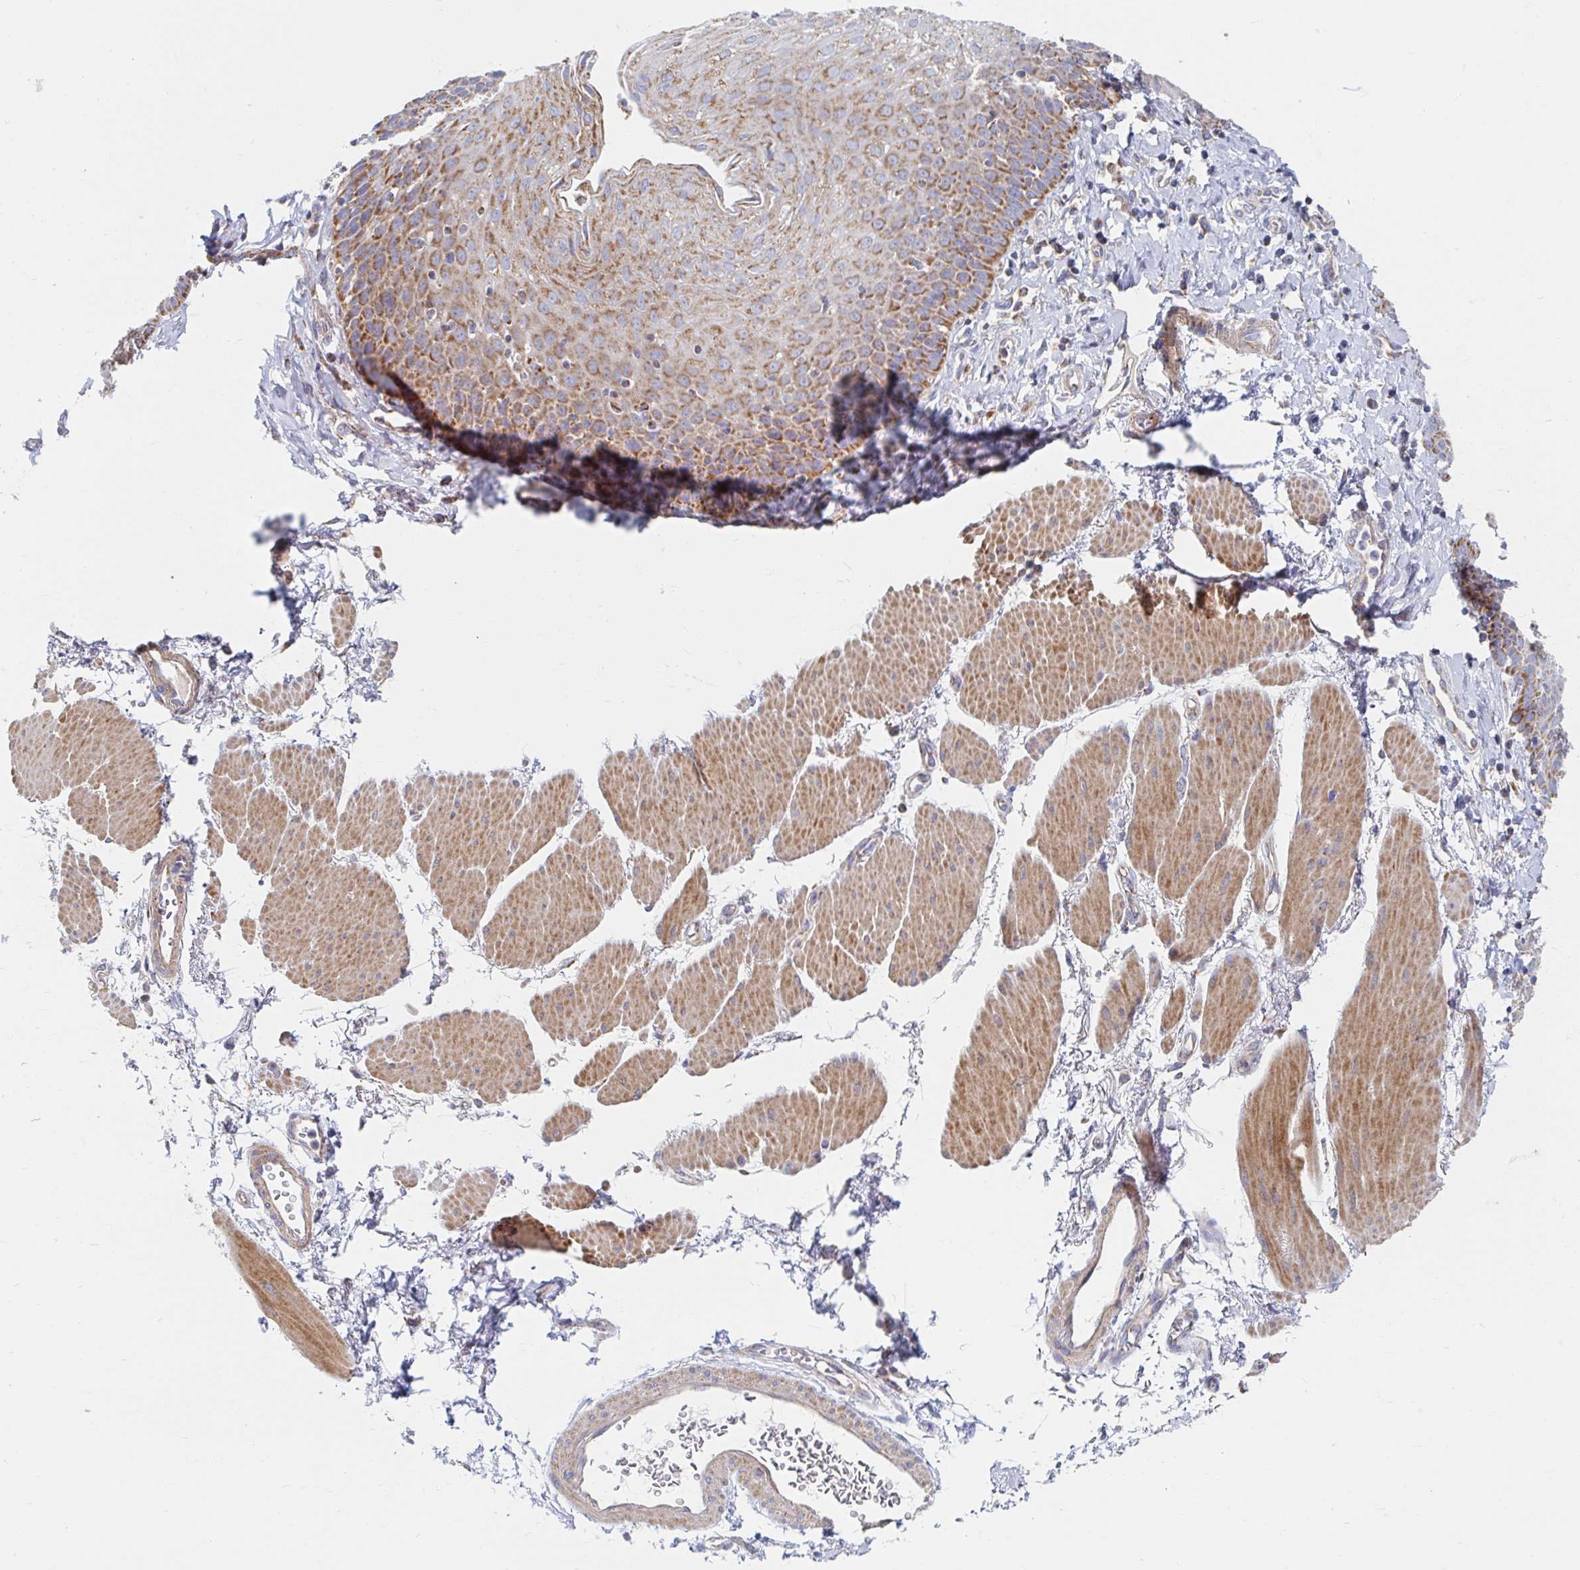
{"staining": {"intensity": "strong", "quantity": "25%-75%", "location": "cytoplasmic/membranous"}, "tissue": "esophagus", "cell_type": "Squamous epithelial cells", "image_type": "normal", "snomed": [{"axis": "morphology", "description": "Normal tissue, NOS"}, {"axis": "topography", "description": "Esophagus"}], "caption": "IHC (DAB (3,3'-diaminobenzidine)) staining of normal esophagus shows strong cytoplasmic/membranous protein staining in about 25%-75% of squamous epithelial cells.", "gene": "MAVS", "patient": {"sex": "female", "age": 81}}